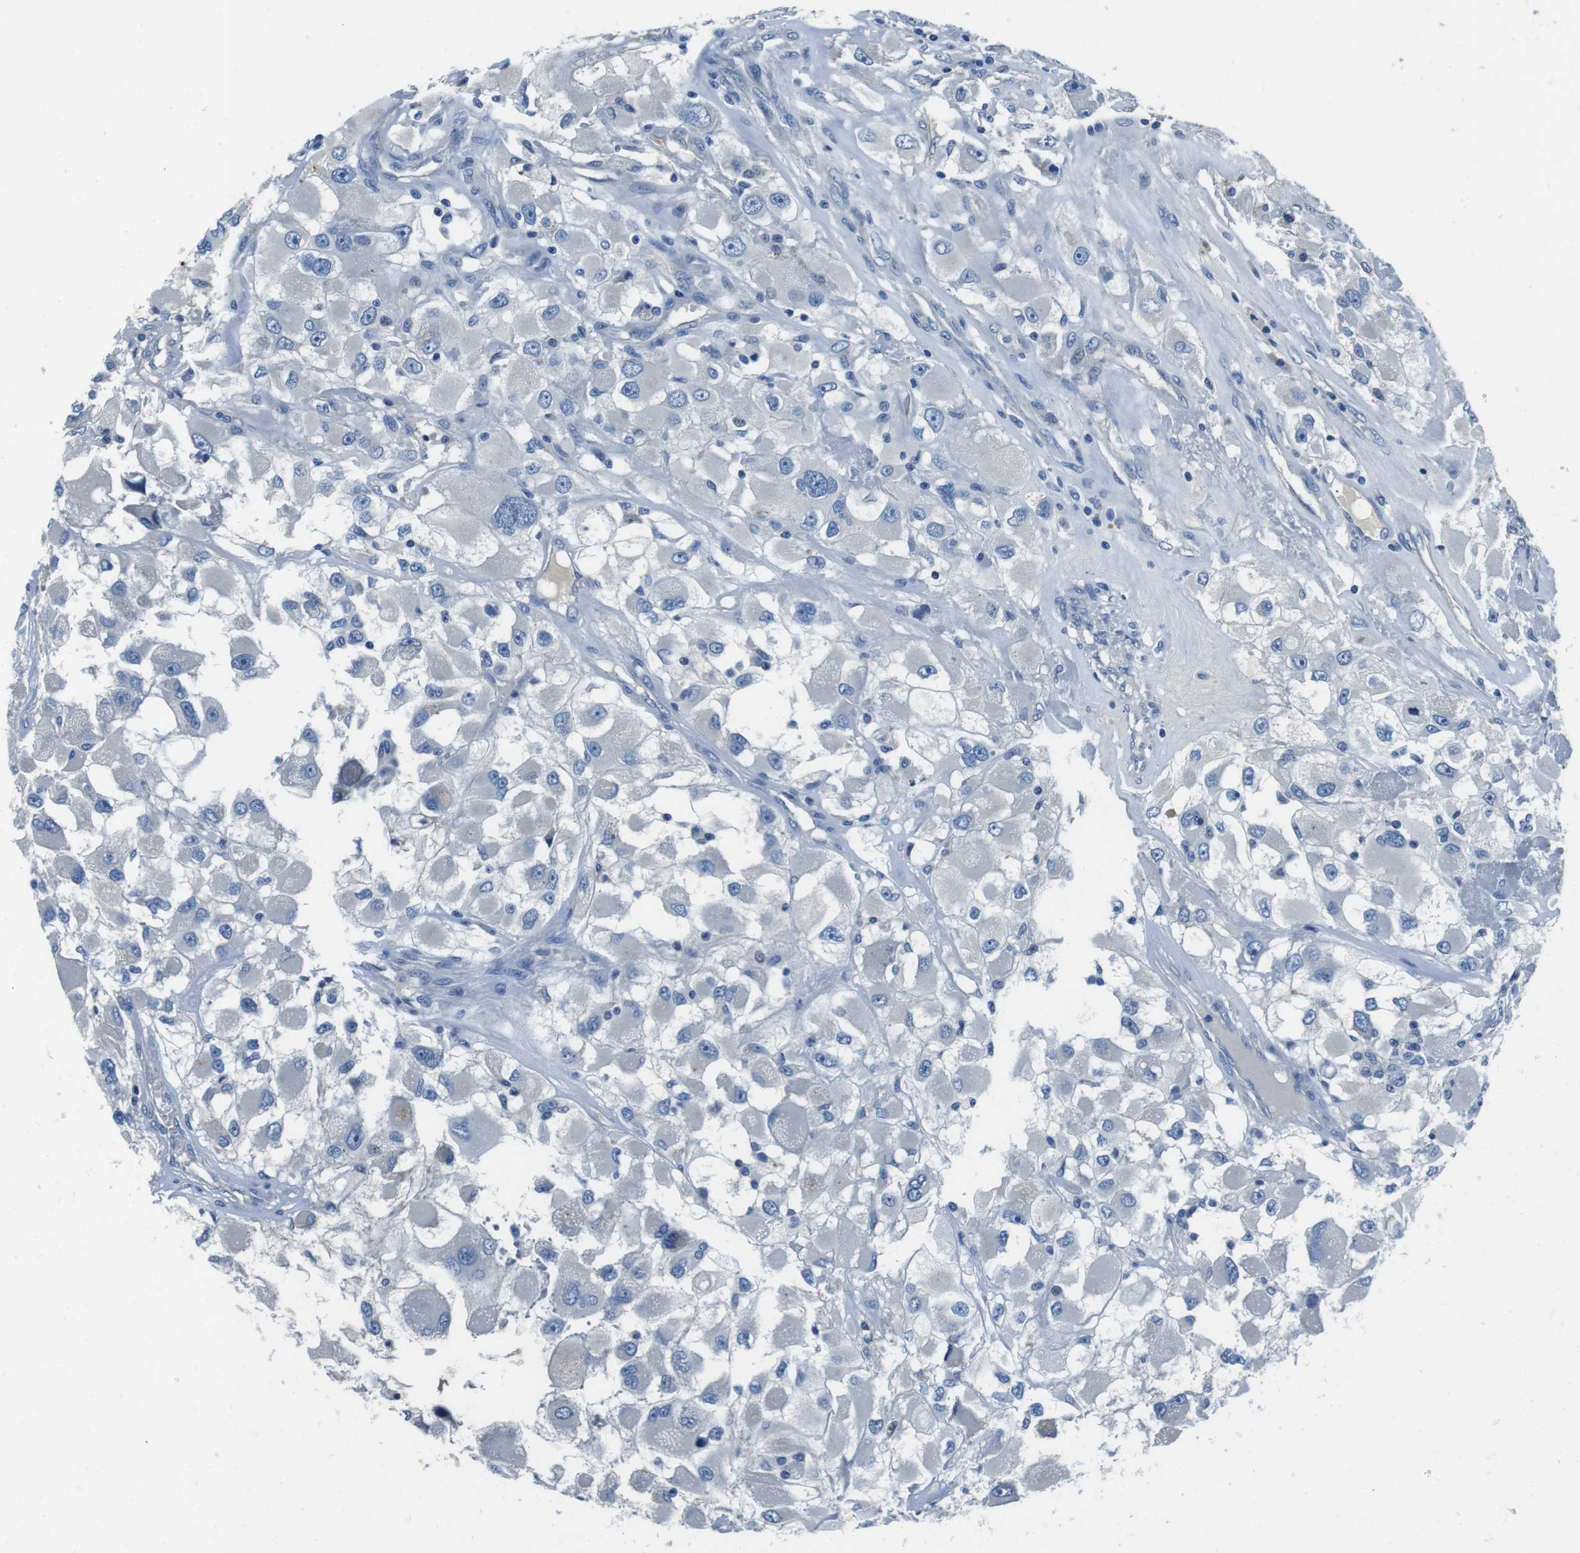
{"staining": {"intensity": "negative", "quantity": "none", "location": "none"}, "tissue": "renal cancer", "cell_type": "Tumor cells", "image_type": "cancer", "snomed": [{"axis": "morphology", "description": "Adenocarcinoma, NOS"}, {"axis": "topography", "description": "Kidney"}], "caption": "Image shows no significant protein staining in tumor cells of renal cancer. (DAB IHC with hematoxylin counter stain).", "gene": "CASQ1", "patient": {"sex": "female", "age": 52}}